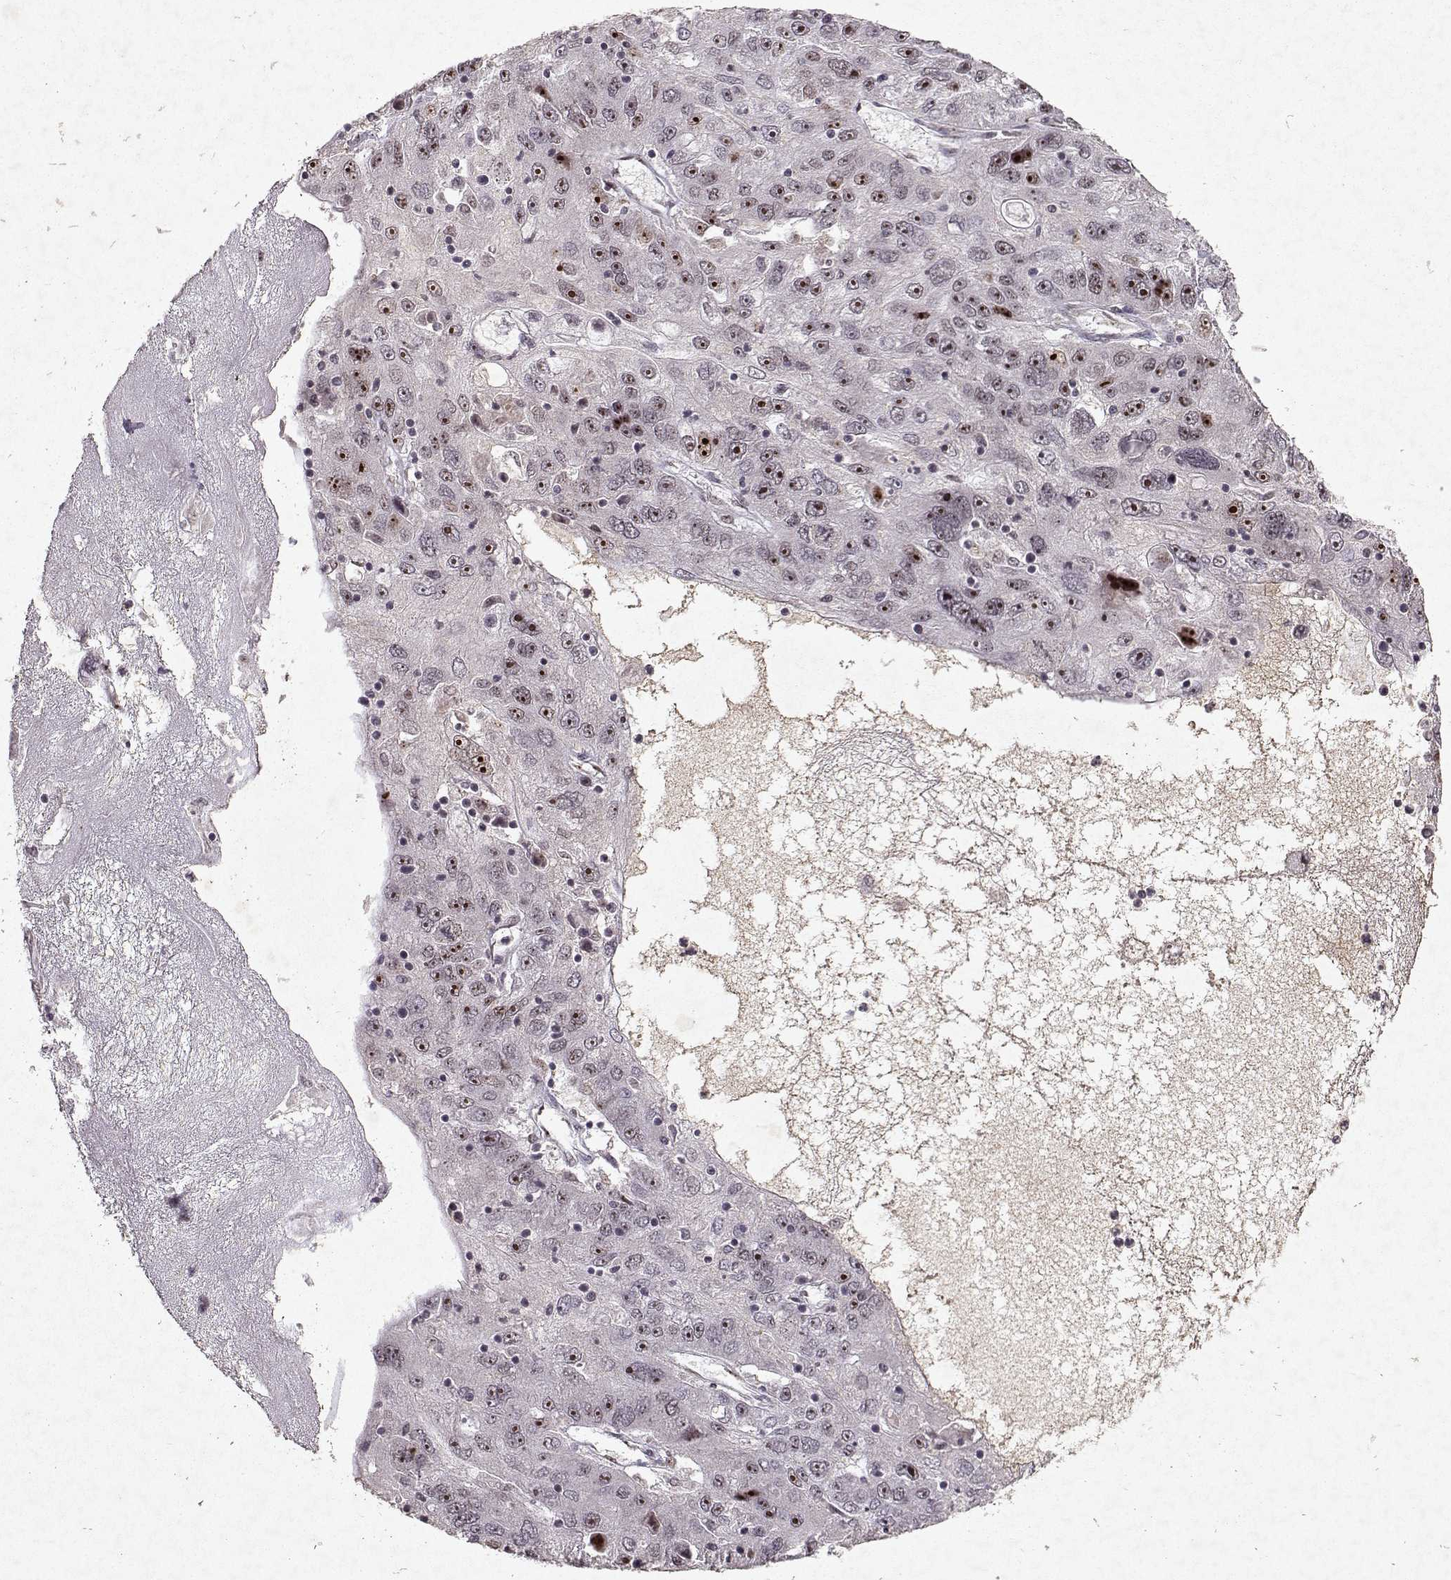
{"staining": {"intensity": "strong", "quantity": "25%-75%", "location": "nuclear"}, "tissue": "stomach cancer", "cell_type": "Tumor cells", "image_type": "cancer", "snomed": [{"axis": "morphology", "description": "Adenocarcinoma, NOS"}, {"axis": "topography", "description": "Stomach"}], "caption": "Immunohistochemistry (IHC) staining of adenocarcinoma (stomach), which shows high levels of strong nuclear expression in about 25%-75% of tumor cells indicating strong nuclear protein expression. The staining was performed using DAB (3,3'-diaminobenzidine) (brown) for protein detection and nuclei were counterstained in hematoxylin (blue).", "gene": "DDX56", "patient": {"sex": "male", "age": 56}}